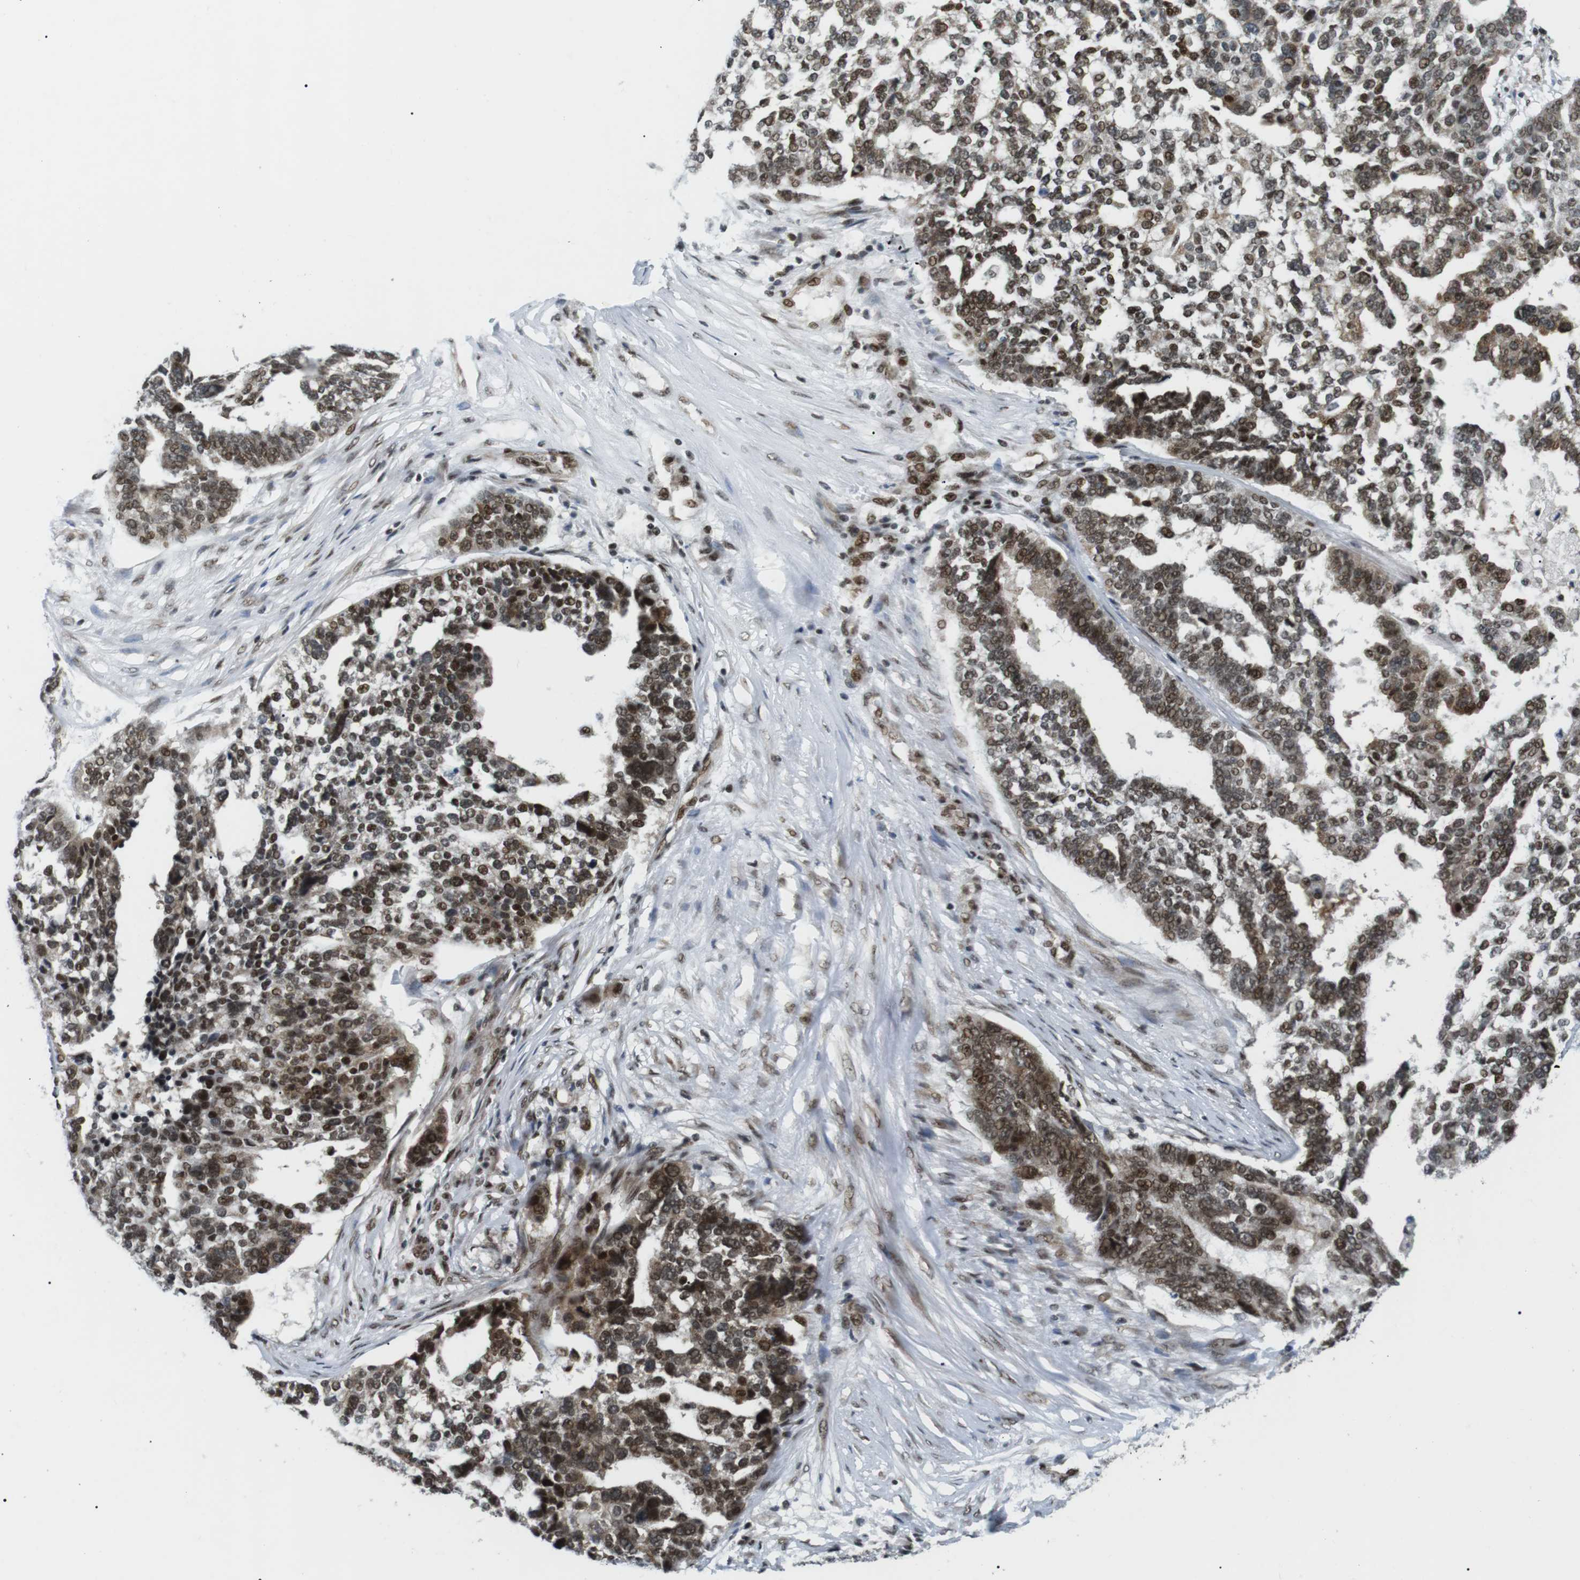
{"staining": {"intensity": "moderate", "quantity": "25%-75%", "location": "nuclear"}, "tissue": "ovarian cancer", "cell_type": "Tumor cells", "image_type": "cancer", "snomed": [{"axis": "morphology", "description": "Cystadenocarcinoma, serous, NOS"}, {"axis": "topography", "description": "Ovary"}], "caption": "Protein expression analysis of ovarian cancer (serous cystadenocarcinoma) shows moderate nuclear expression in approximately 25%-75% of tumor cells. Ihc stains the protein of interest in brown and the nuclei are stained blue.", "gene": "CDC27", "patient": {"sex": "female", "age": 59}}